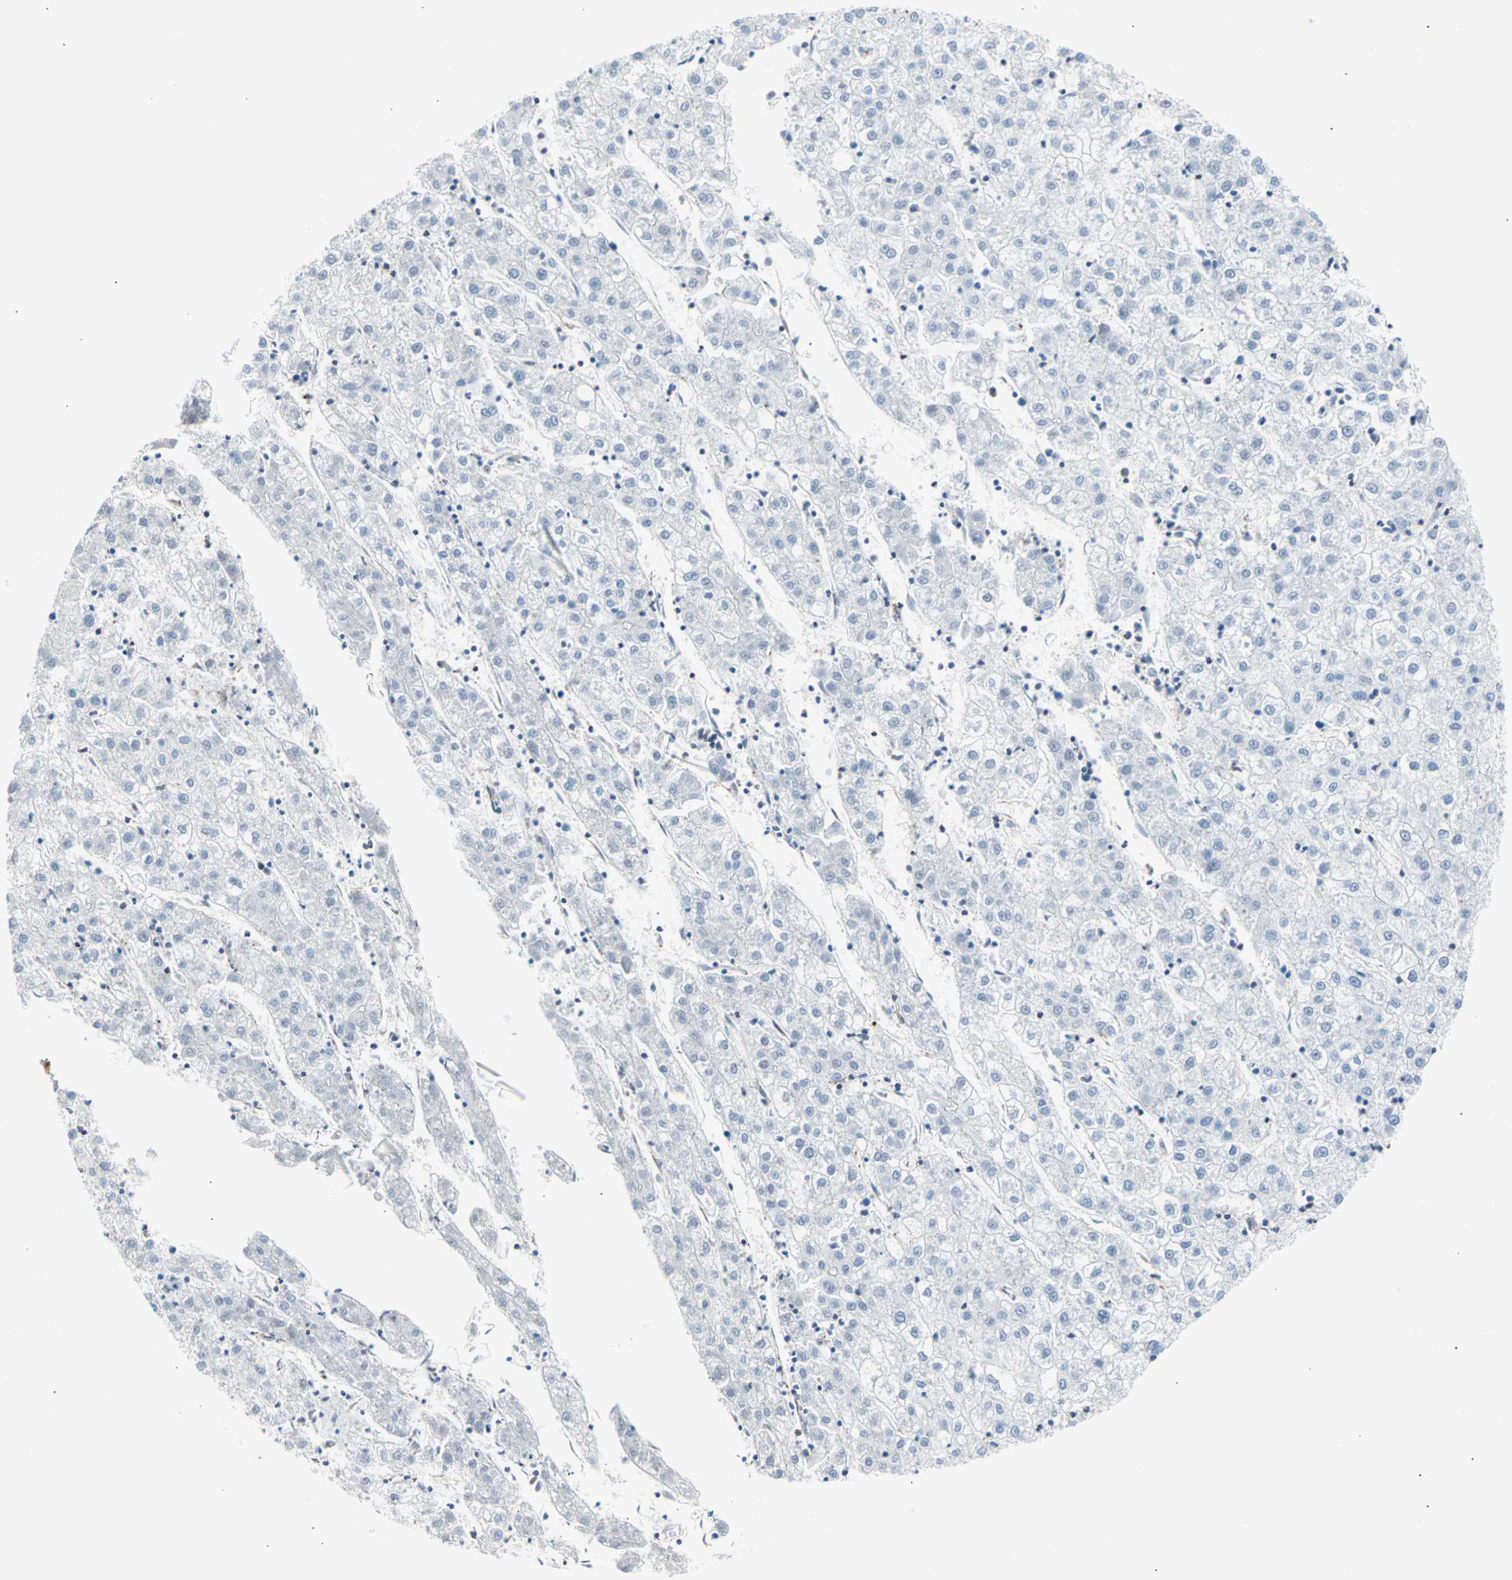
{"staining": {"intensity": "negative", "quantity": "none", "location": "none"}, "tissue": "liver cancer", "cell_type": "Tumor cells", "image_type": "cancer", "snomed": [{"axis": "morphology", "description": "Carcinoma, Hepatocellular, NOS"}, {"axis": "topography", "description": "Liver"}], "caption": "Liver hepatocellular carcinoma was stained to show a protein in brown. There is no significant staining in tumor cells. (DAB IHC visualized using brightfield microscopy, high magnification).", "gene": "HK1", "patient": {"sex": "male", "age": 72}}